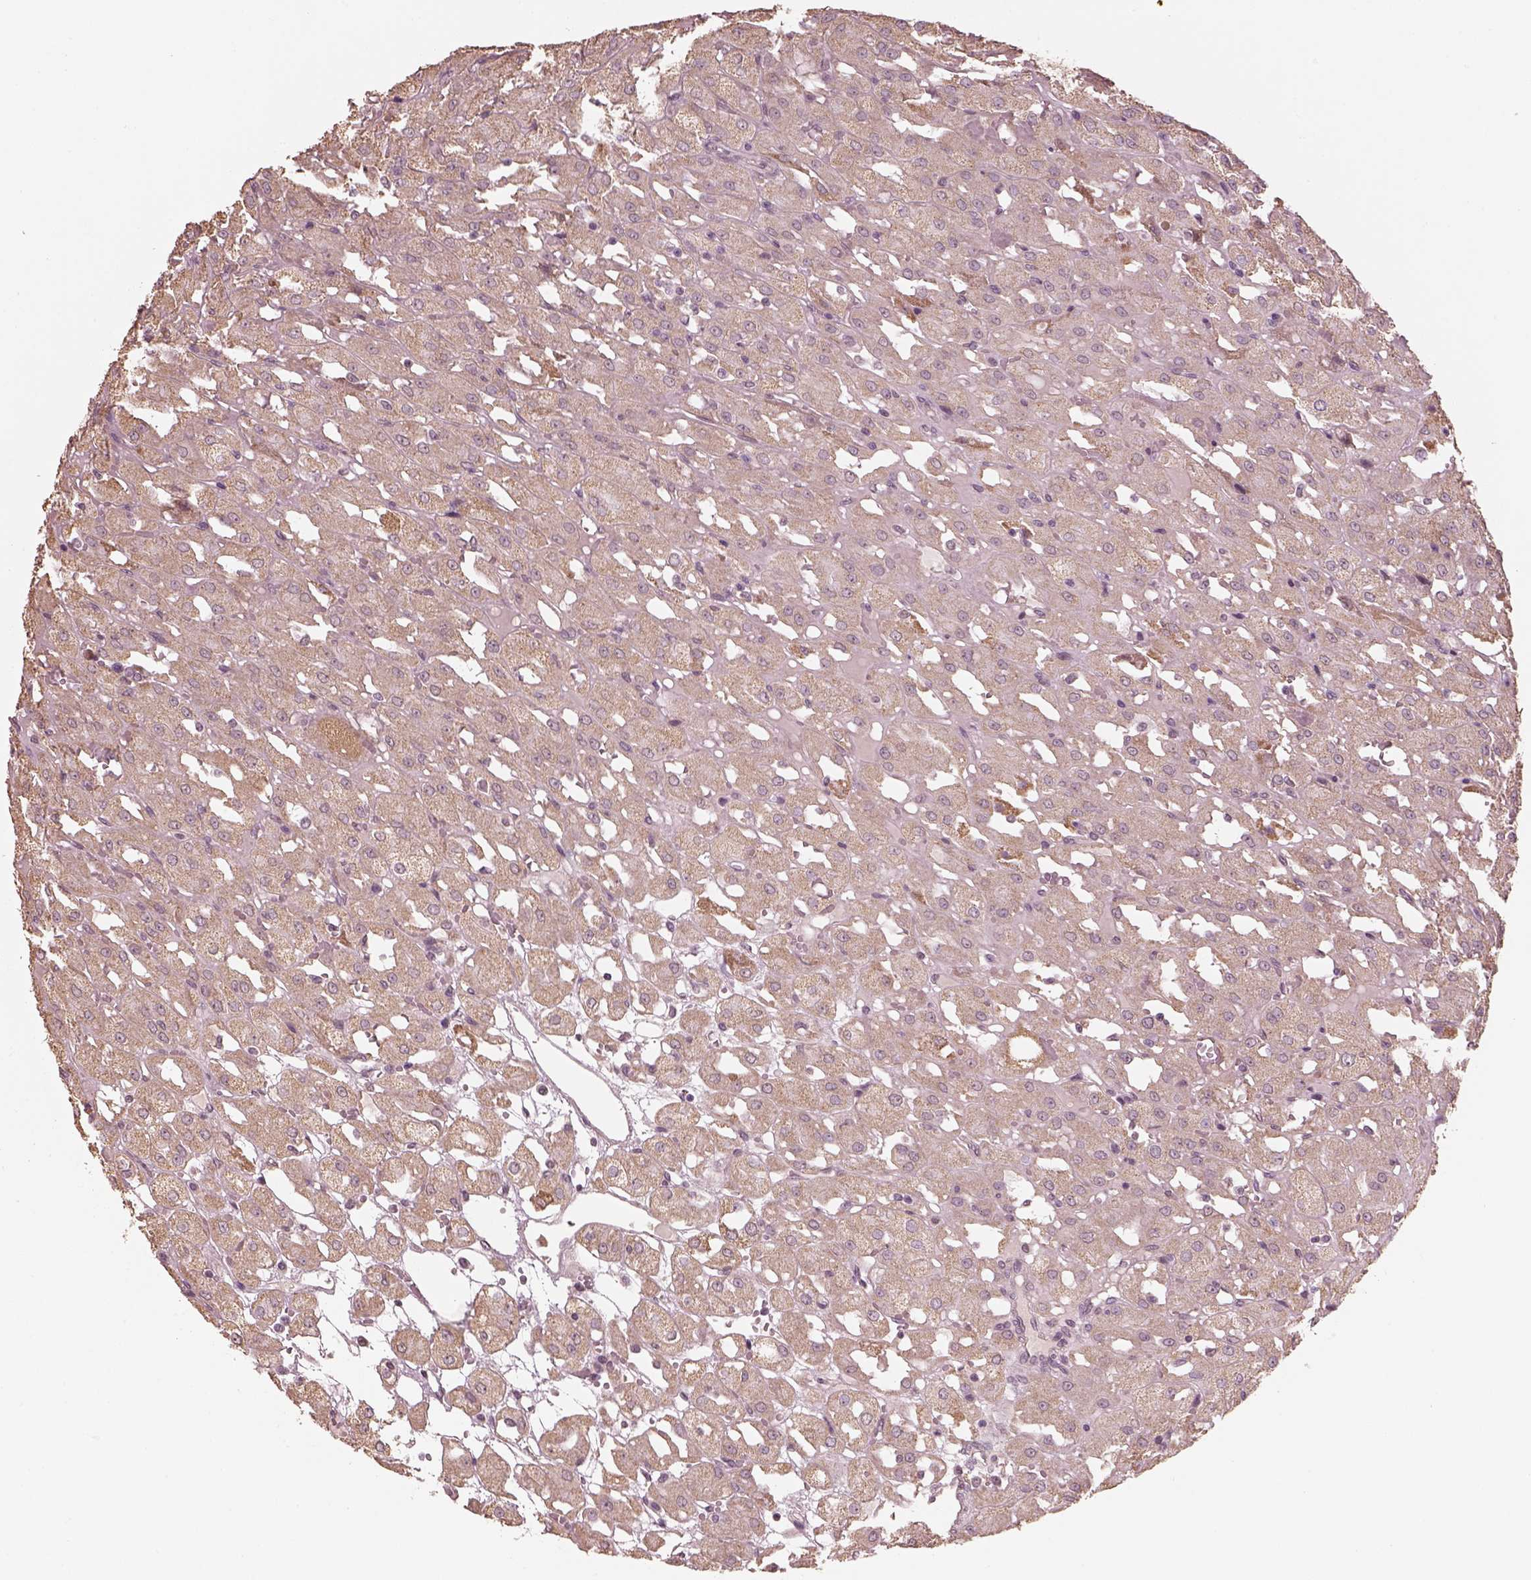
{"staining": {"intensity": "weak", "quantity": "25%-75%", "location": "cytoplasmic/membranous"}, "tissue": "renal cancer", "cell_type": "Tumor cells", "image_type": "cancer", "snomed": [{"axis": "morphology", "description": "Adenocarcinoma, NOS"}, {"axis": "topography", "description": "Kidney"}], "caption": "Immunohistochemistry (IHC) (DAB) staining of human renal cancer (adenocarcinoma) exhibits weak cytoplasmic/membranous protein expression in about 25%-75% of tumor cells.", "gene": "SLC7A4", "patient": {"sex": "male", "age": 72}}